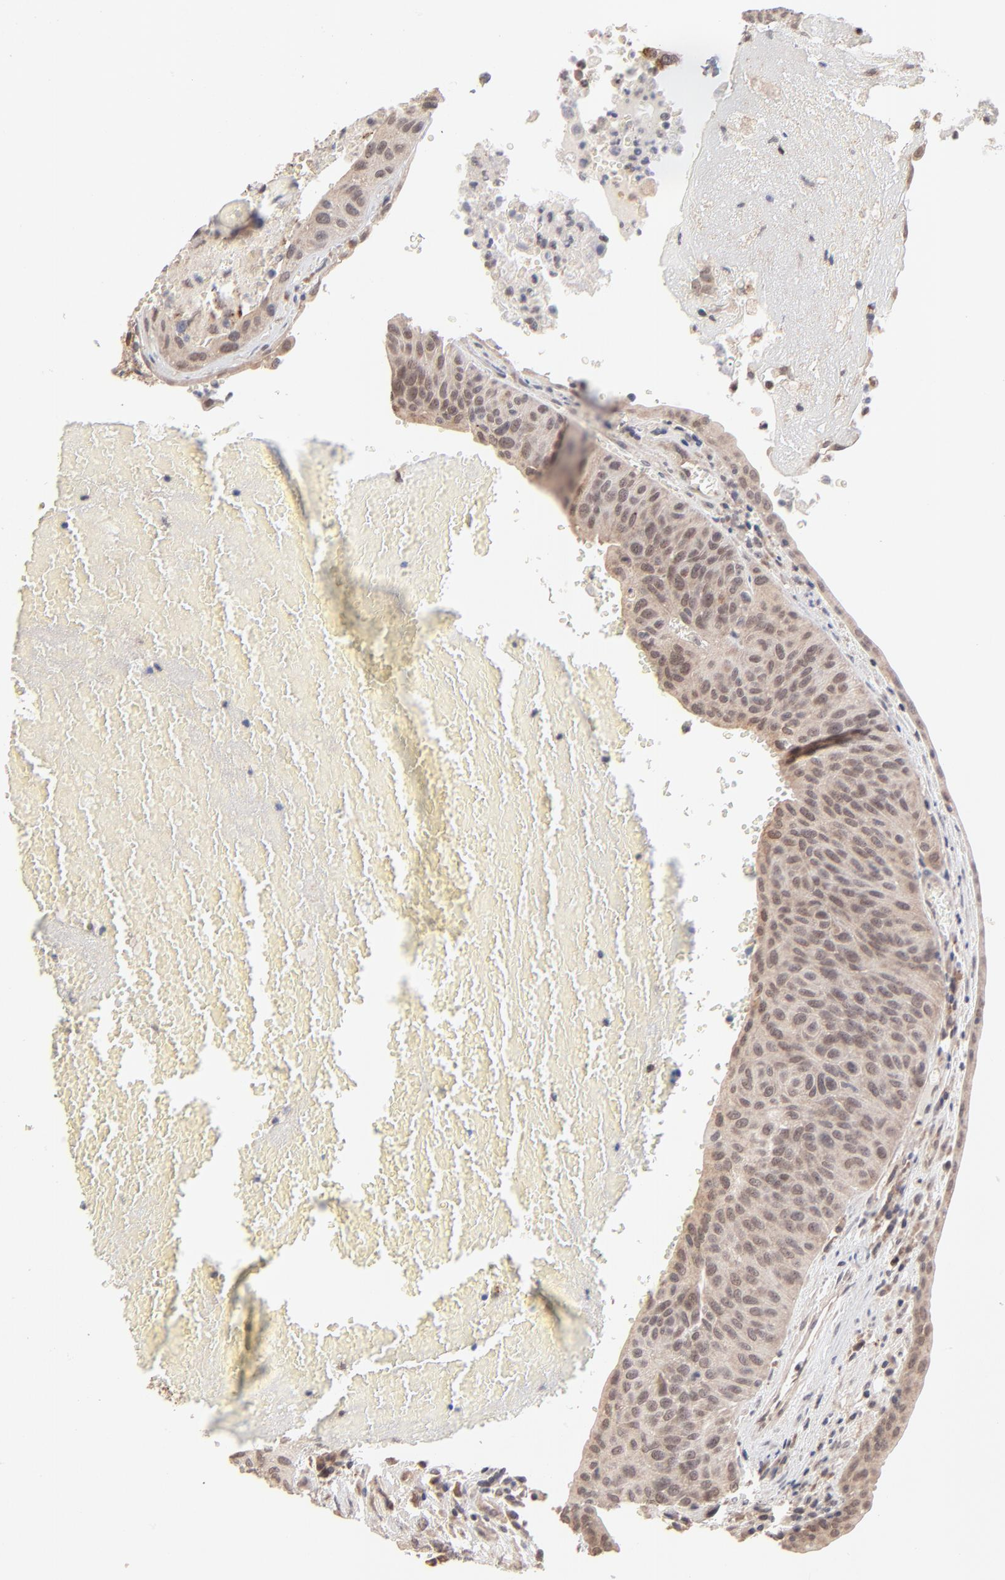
{"staining": {"intensity": "weak", "quantity": "25%-75%", "location": "cytoplasmic/membranous,nuclear"}, "tissue": "urothelial cancer", "cell_type": "Tumor cells", "image_type": "cancer", "snomed": [{"axis": "morphology", "description": "Urothelial carcinoma, High grade"}, {"axis": "topography", "description": "Urinary bladder"}], "caption": "Tumor cells display weak cytoplasmic/membranous and nuclear expression in approximately 25%-75% of cells in urothelial cancer.", "gene": "MSL2", "patient": {"sex": "male", "age": 66}}